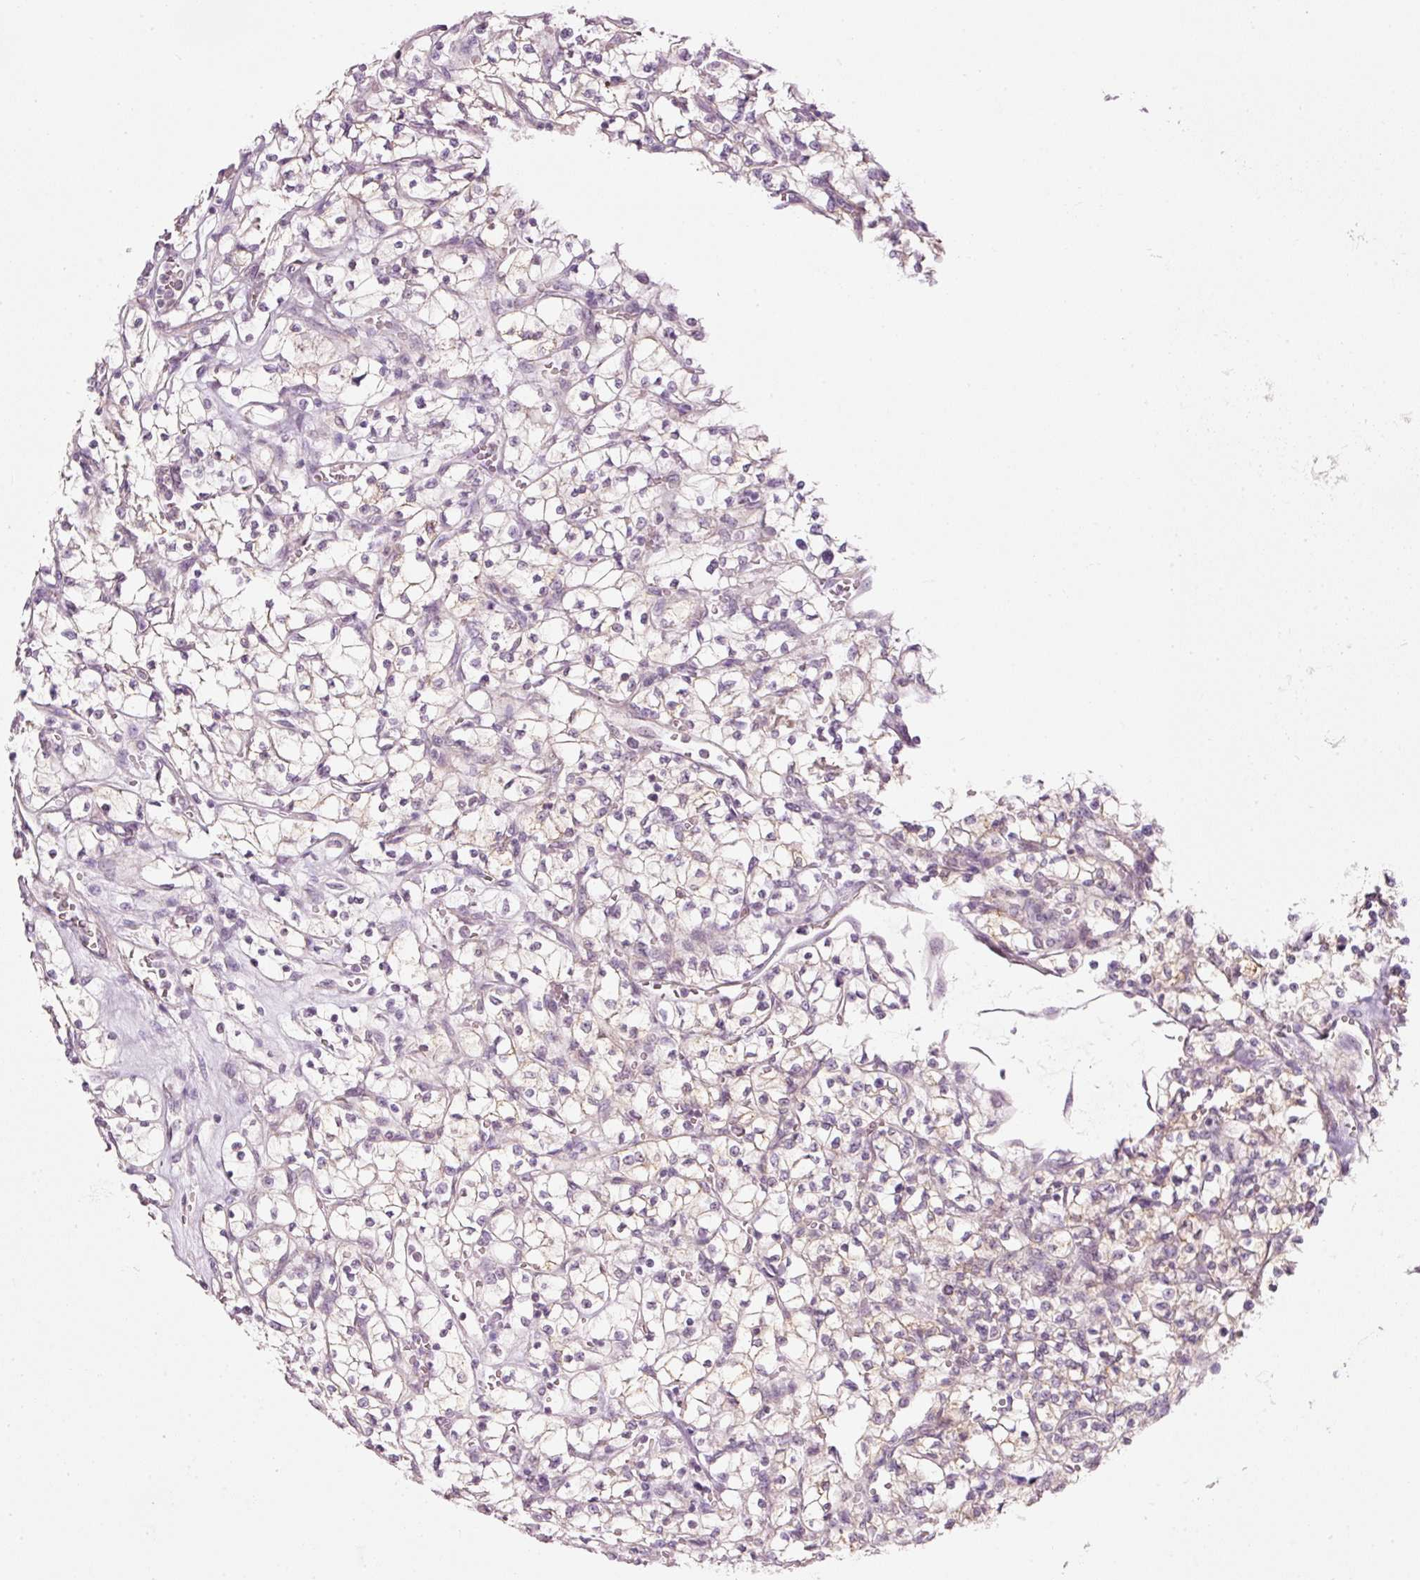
{"staining": {"intensity": "negative", "quantity": "none", "location": "none"}, "tissue": "renal cancer", "cell_type": "Tumor cells", "image_type": "cancer", "snomed": [{"axis": "morphology", "description": "Adenocarcinoma, NOS"}, {"axis": "topography", "description": "Kidney"}], "caption": "Immunohistochemical staining of renal cancer (adenocarcinoma) displays no significant positivity in tumor cells. The staining is performed using DAB brown chromogen with nuclei counter-stained in using hematoxylin.", "gene": "CDC20B", "patient": {"sex": "female", "age": 64}}